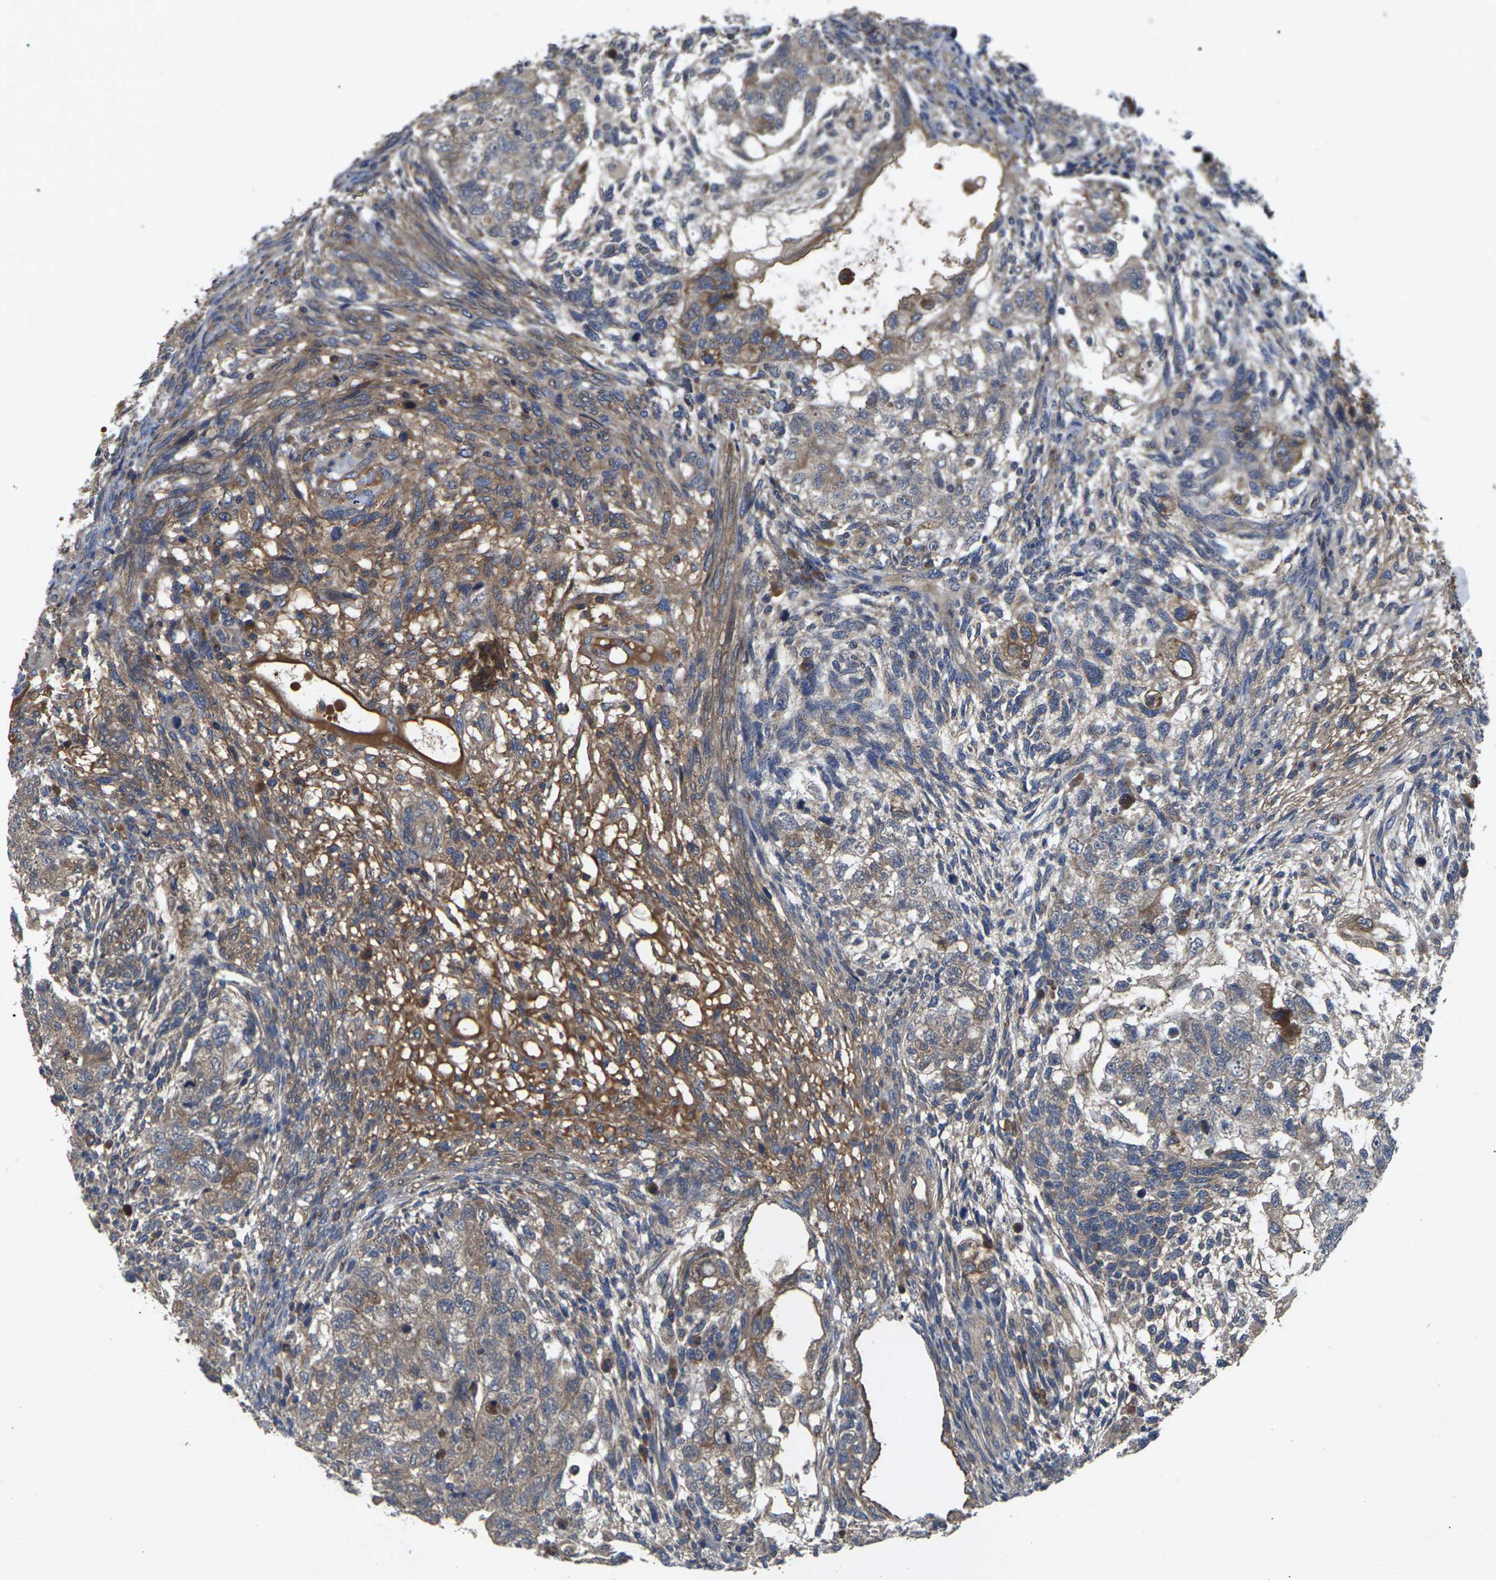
{"staining": {"intensity": "moderate", "quantity": "25%-75%", "location": "cytoplasmic/membranous"}, "tissue": "testis cancer", "cell_type": "Tumor cells", "image_type": "cancer", "snomed": [{"axis": "morphology", "description": "Normal tissue, NOS"}, {"axis": "morphology", "description": "Carcinoma, Embryonal, NOS"}, {"axis": "topography", "description": "Testis"}], "caption": "The histopathology image displays a brown stain indicating the presence of a protein in the cytoplasmic/membranous of tumor cells in testis embryonal carcinoma.", "gene": "KIF1B", "patient": {"sex": "male", "age": 36}}